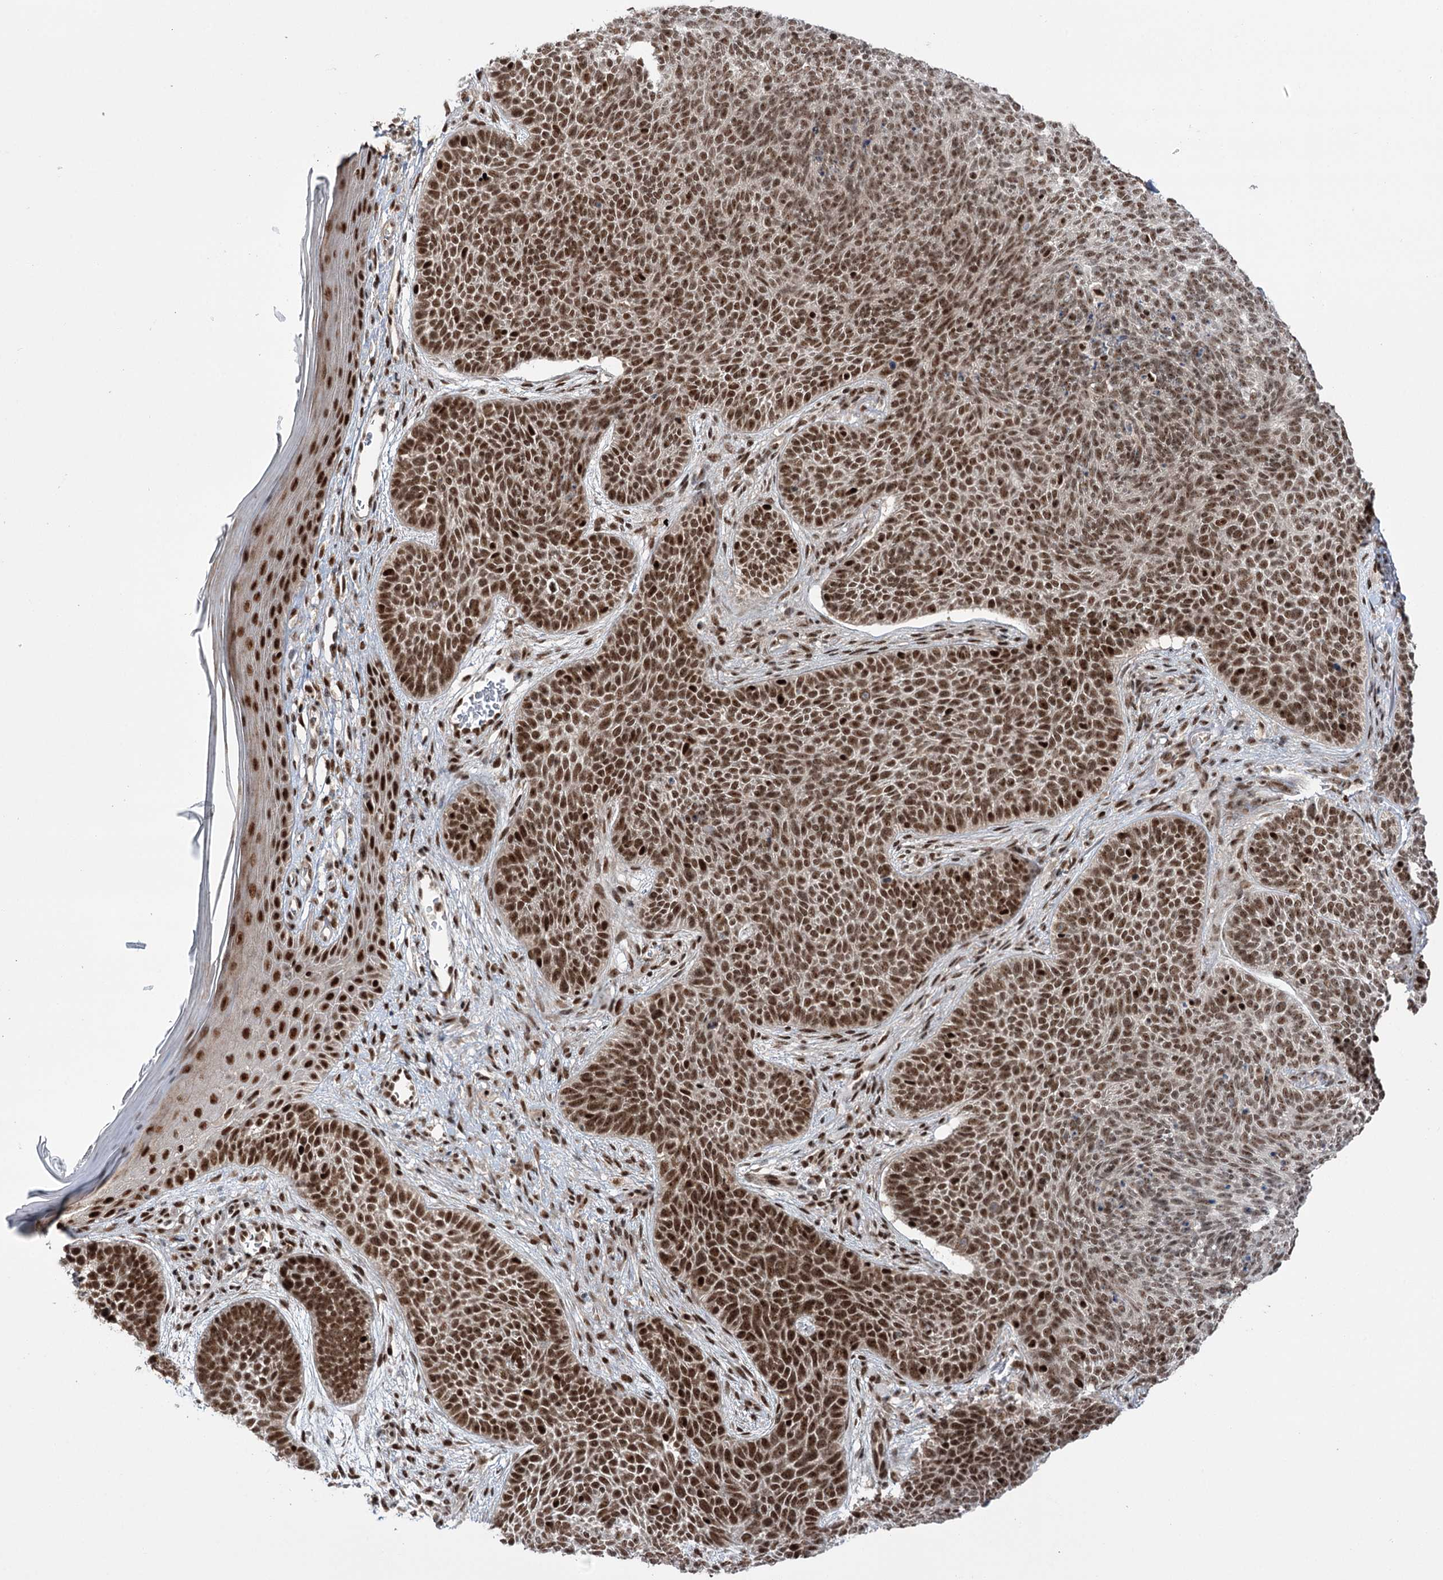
{"staining": {"intensity": "moderate", "quantity": ">75%", "location": "nuclear"}, "tissue": "skin cancer", "cell_type": "Tumor cells", "image_type": "cancer", "snomed": [{"axis": "morphology", "description": "Basal cell carcinoma"}, {"axis": "topography", "description": "Skin"}], "caption": "This photomicrograph displays immunohistochemistry staining of human basal cell carcinoma (skin), with medium moderate nuclear staining in about >75% of tumor cells.", "gene": "ERCC3", "patient": {"sex": "male", "age": 85}}